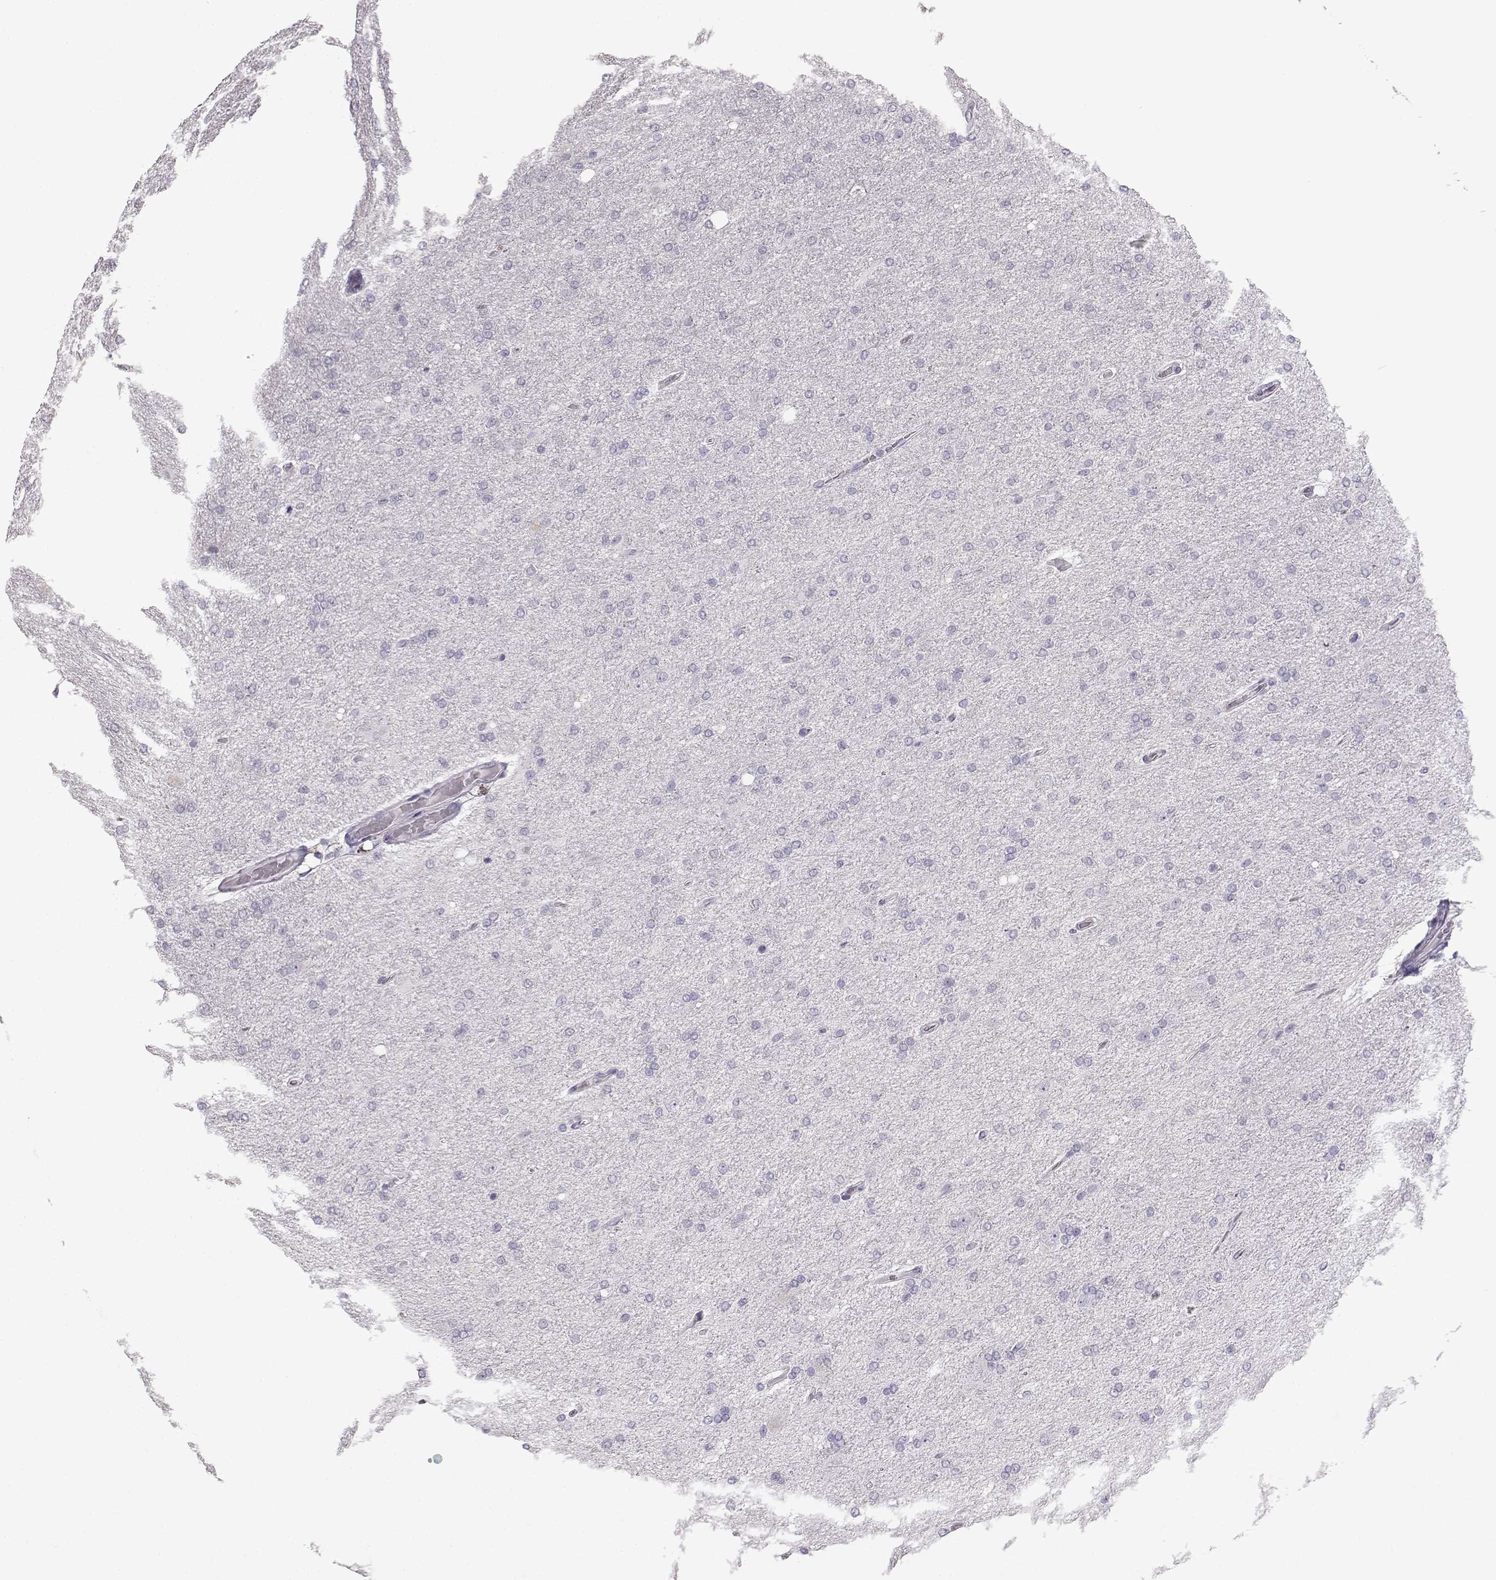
{"staining": {"intensity": "negative", "quantity": "none", "location": "none"}, "tissue": "glioma", "cell_type": "Tumor cells", "image_type": "cancer", "snomed": [{"axis": "morphology", "description": "Glioma, malignant, High grade"}, {"axis": "topography", "description": "Cerebral cortex"}], "caption": "Immunohistochemistry image of glioma stained for a protein (brown), which shows no expression in tumor cells.", "gene": "BFSP2", "patient": {"sex": "male", "age": 70}}